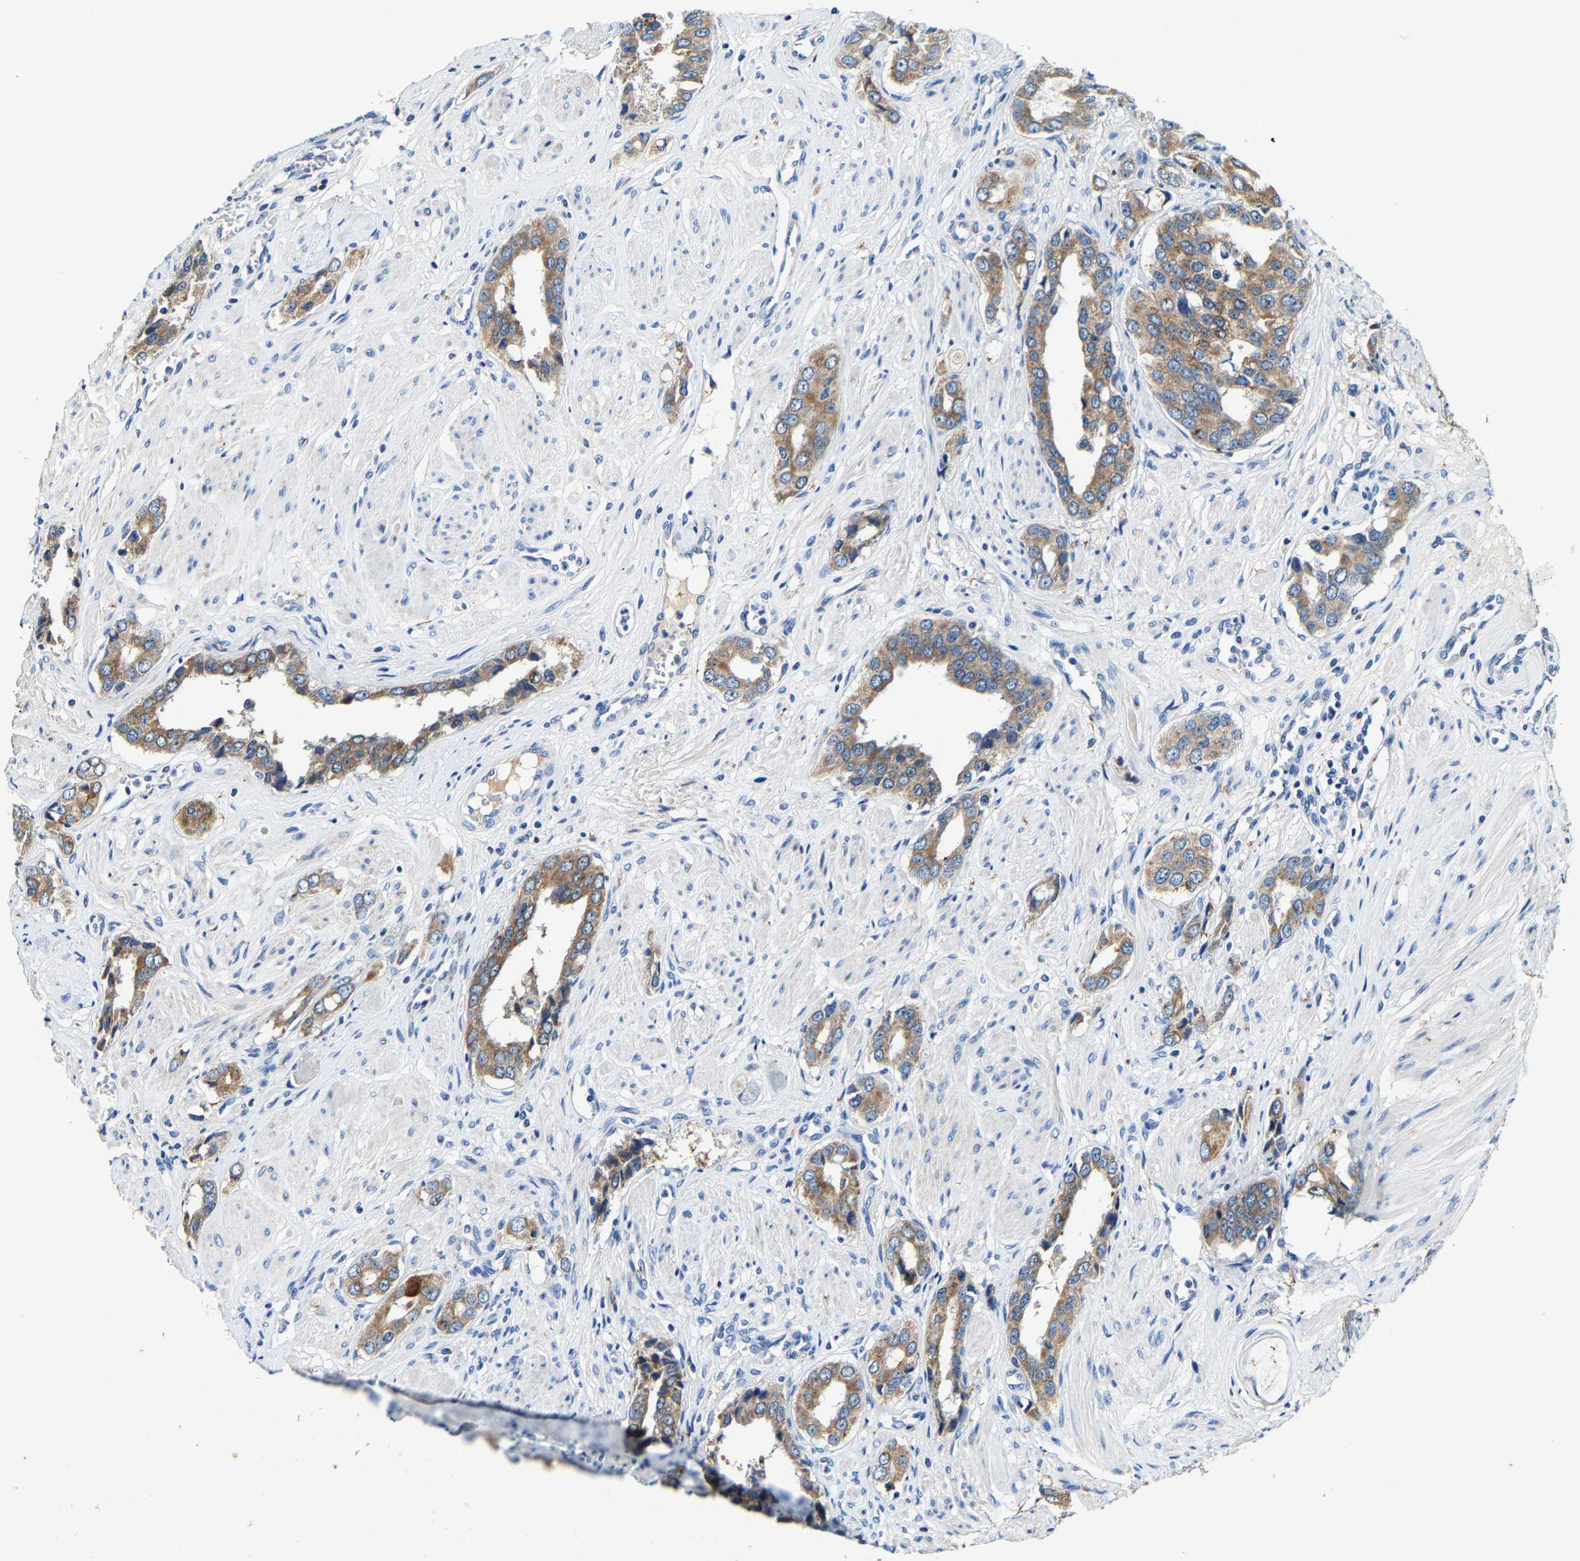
{"staining": {"intensity": "moderate", "quantity": ">75%", "location": "cytoplasmic/membranous"}, "tissue": "prostate cancer", "cell_type": "Tumor cells", "image_type": "cancer", "snomed": [{"axis": "morphology", "description": "Adenocarcinoma, High grade"}, {"axis": "topography", "description": "Prostate"}], "caption": "This is a histology image of immunohistochemistry staining of prostate cancer, which shows moderate positivity in the cytoplasmic/membranous of tumor cells.", "gene": "SLC25A25", "patient": {"sex": "male", "age": 52}}